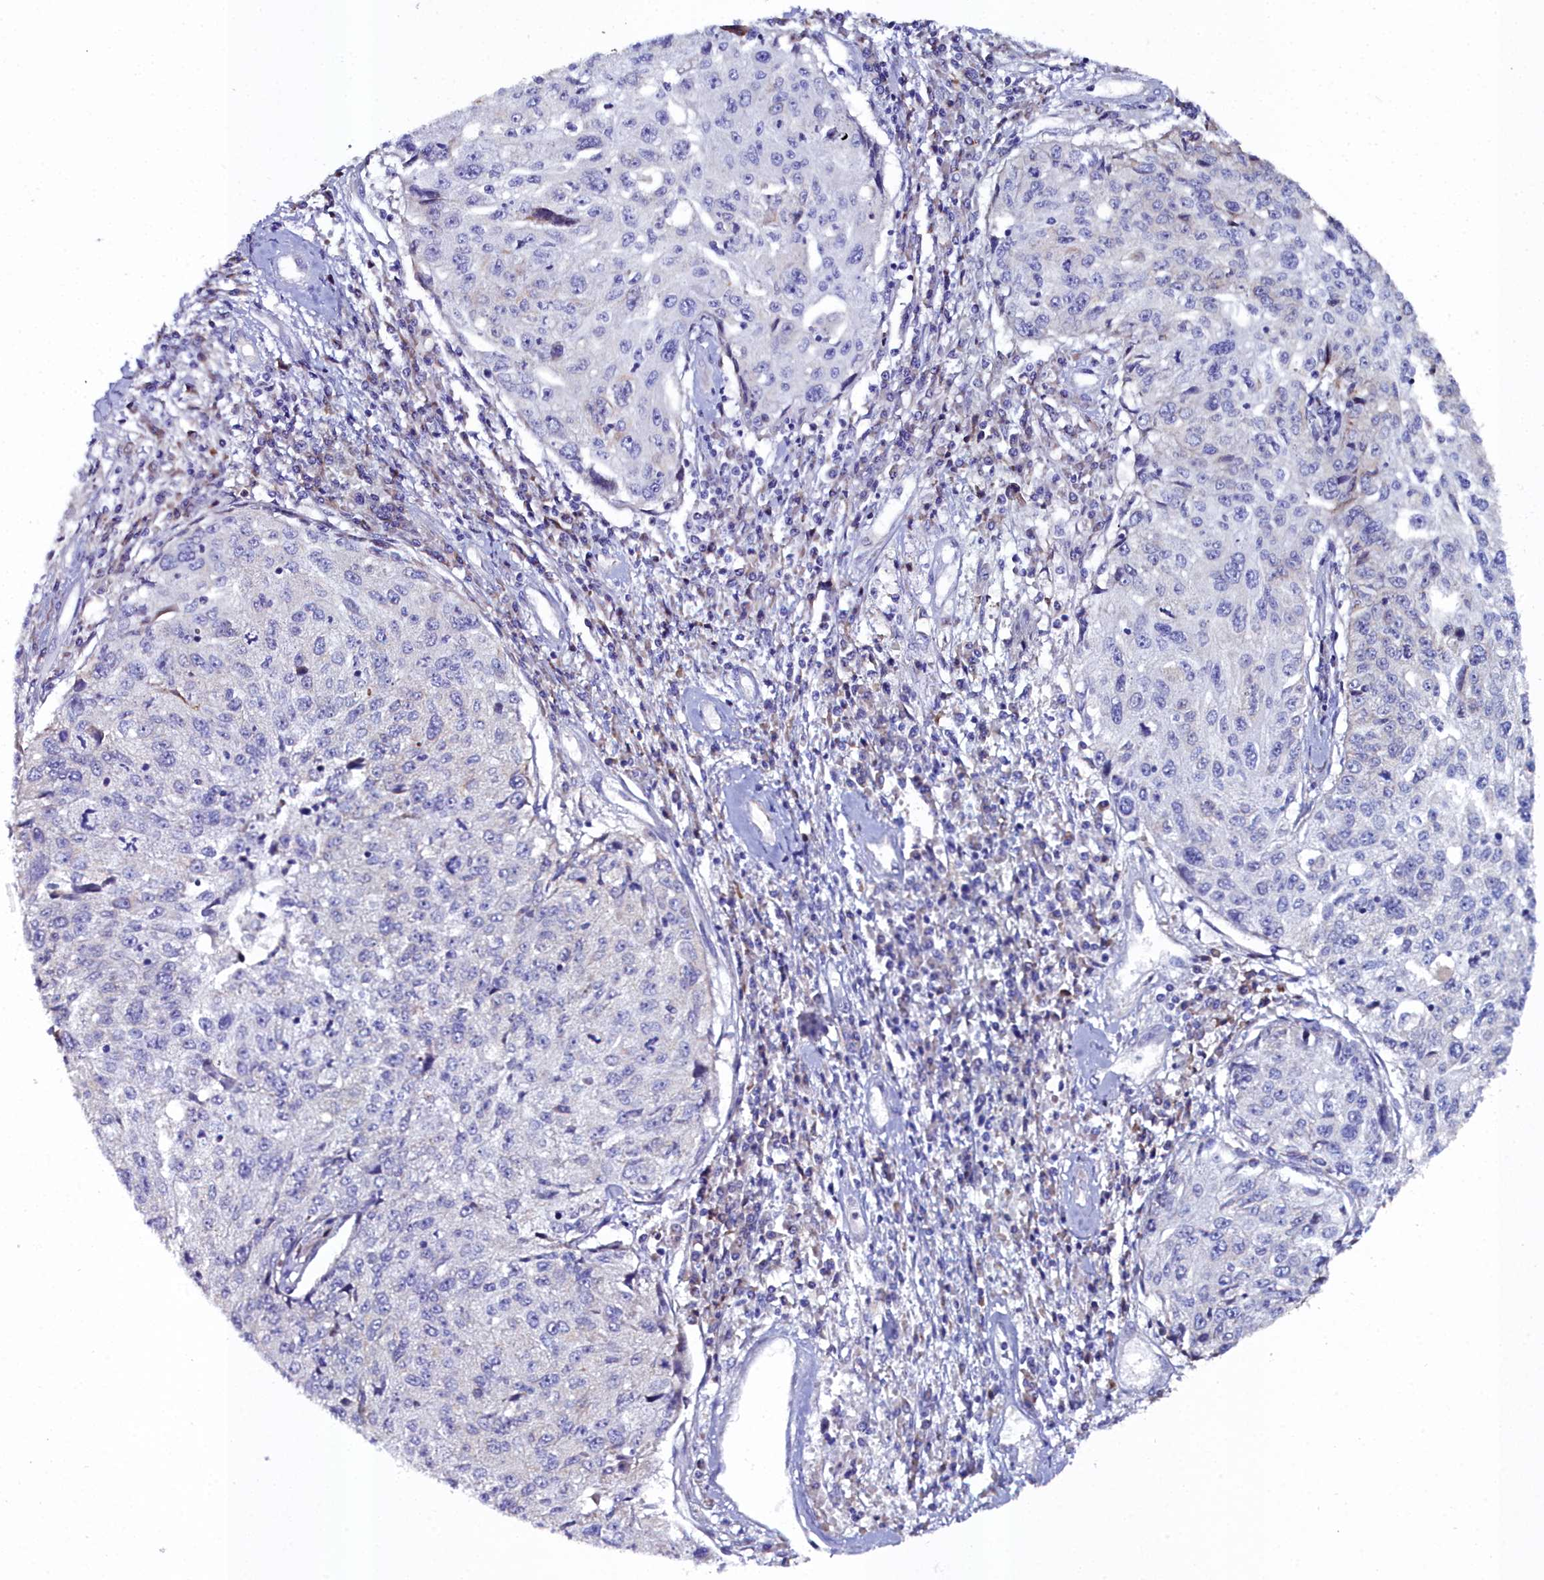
{"staining": {"intensity": "negative", "quantity": "none", "location": "none"}, "tissue": "cervical cancer", "cell_type": "Tumor cells", "image_type": "cancer", "snomed": [{"axis": "morphology", "description": "Squamous cell carcinoma, NOS"}, {"axis": "topography", "description": "Cervix"}], "caption": "An immunohistochemistry (IHC) histopathology image of squamous cell carcinoma (cervical) is shown. There is no staining in tumor cells of squamous cell carcinoma (cervical). Nuclei are stained in blue.", "gene": "SLC49A3", "patient": {"sex": "female", "age": 57}}